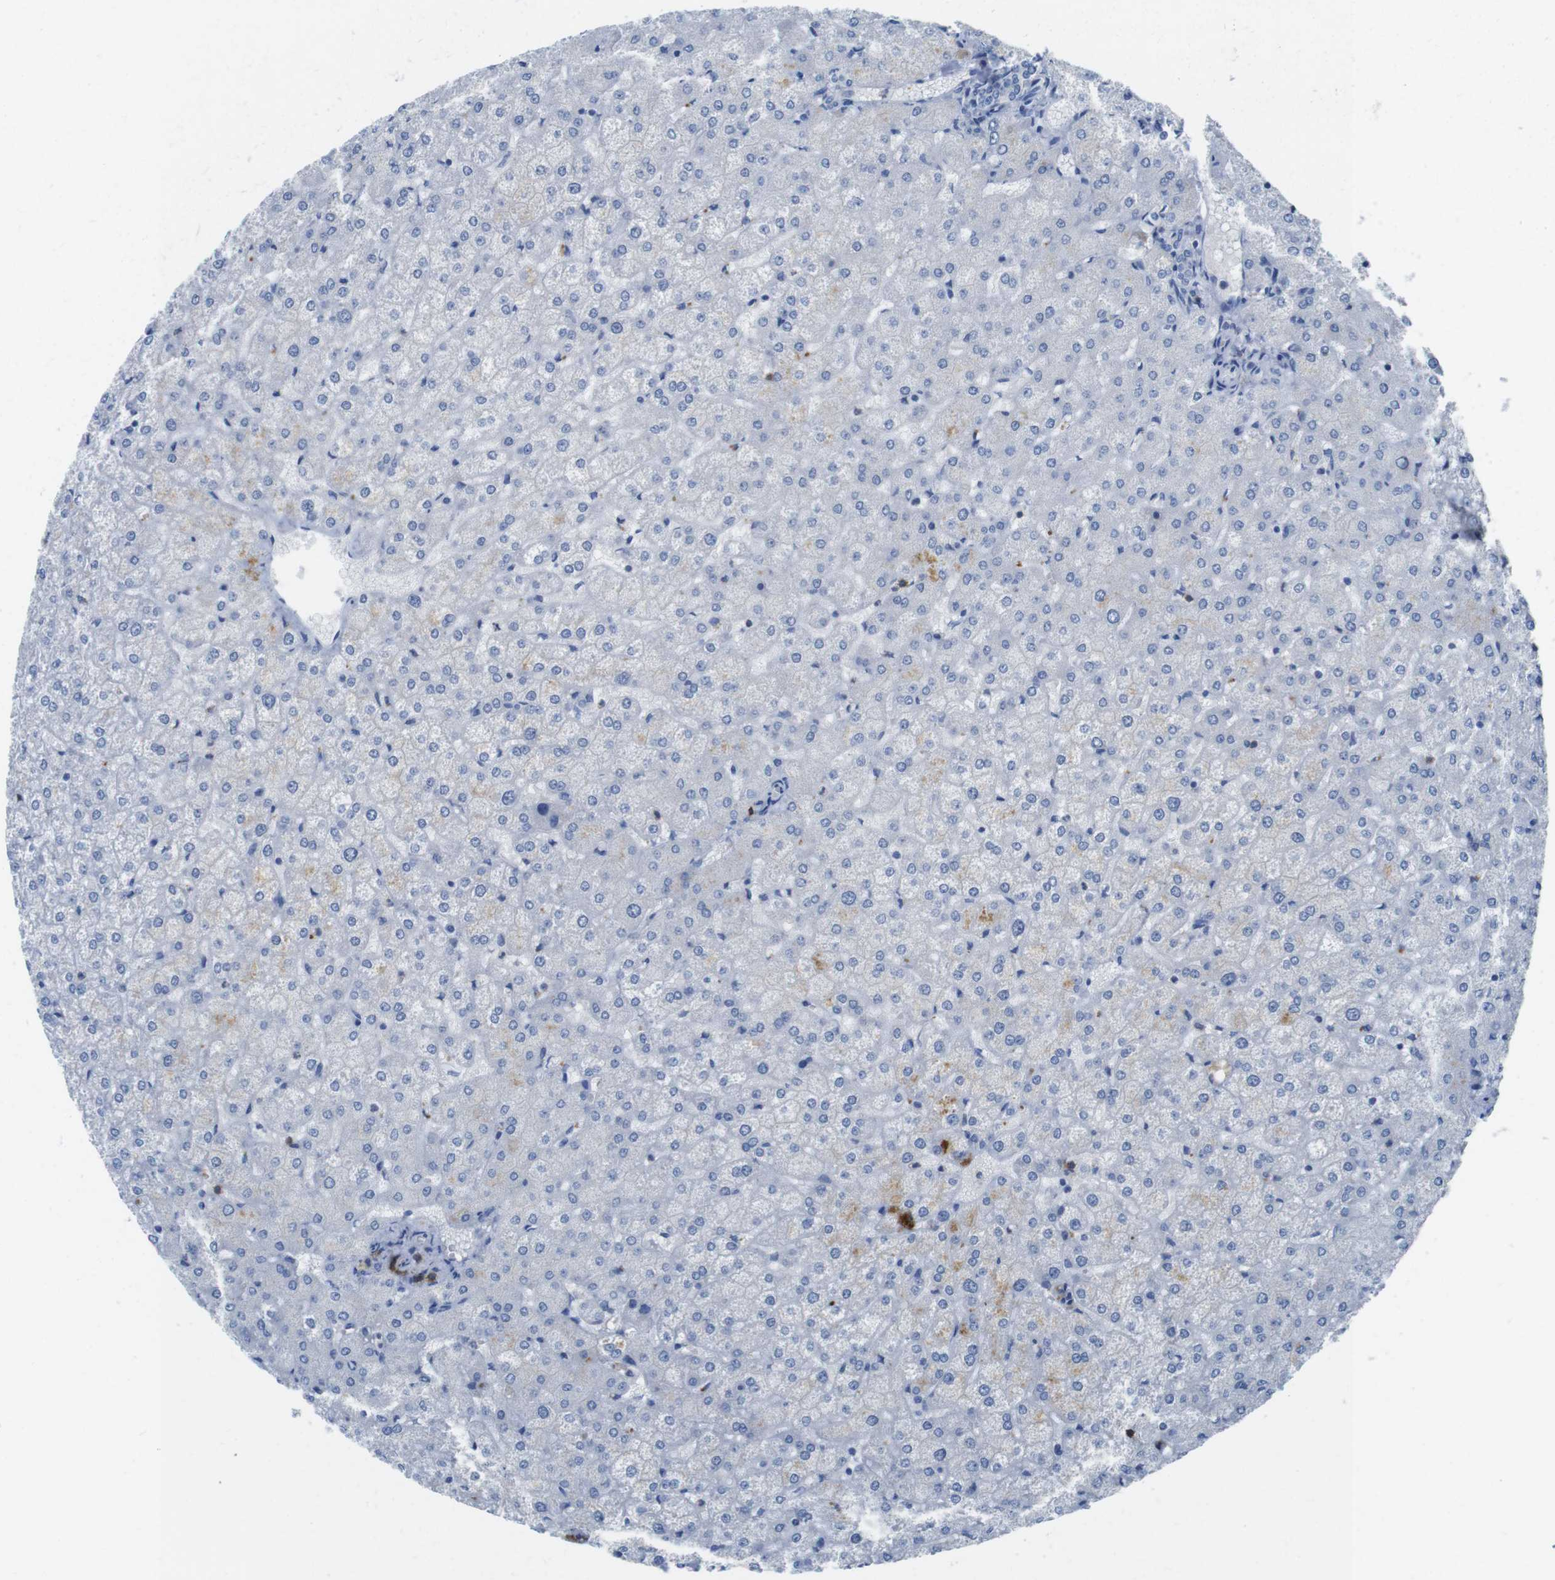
{"staining": {"intensity": "negative", "quantity": "none", "location": "none"}, "tissue": "liver", "cell_type": "Cholangiocytes", "image_type": "normal", "snomed": [{"axis": "morphology", "description": "Normal tissue, NOS"}, {"axis": "topography", "description": "Liver"}], "caption": "This is a micrograph of IHC staining of normal liver, which shows no positivity in cholangiocytes.", "gene": "CD5", "patient": {"sex": "female", "age": 32}}